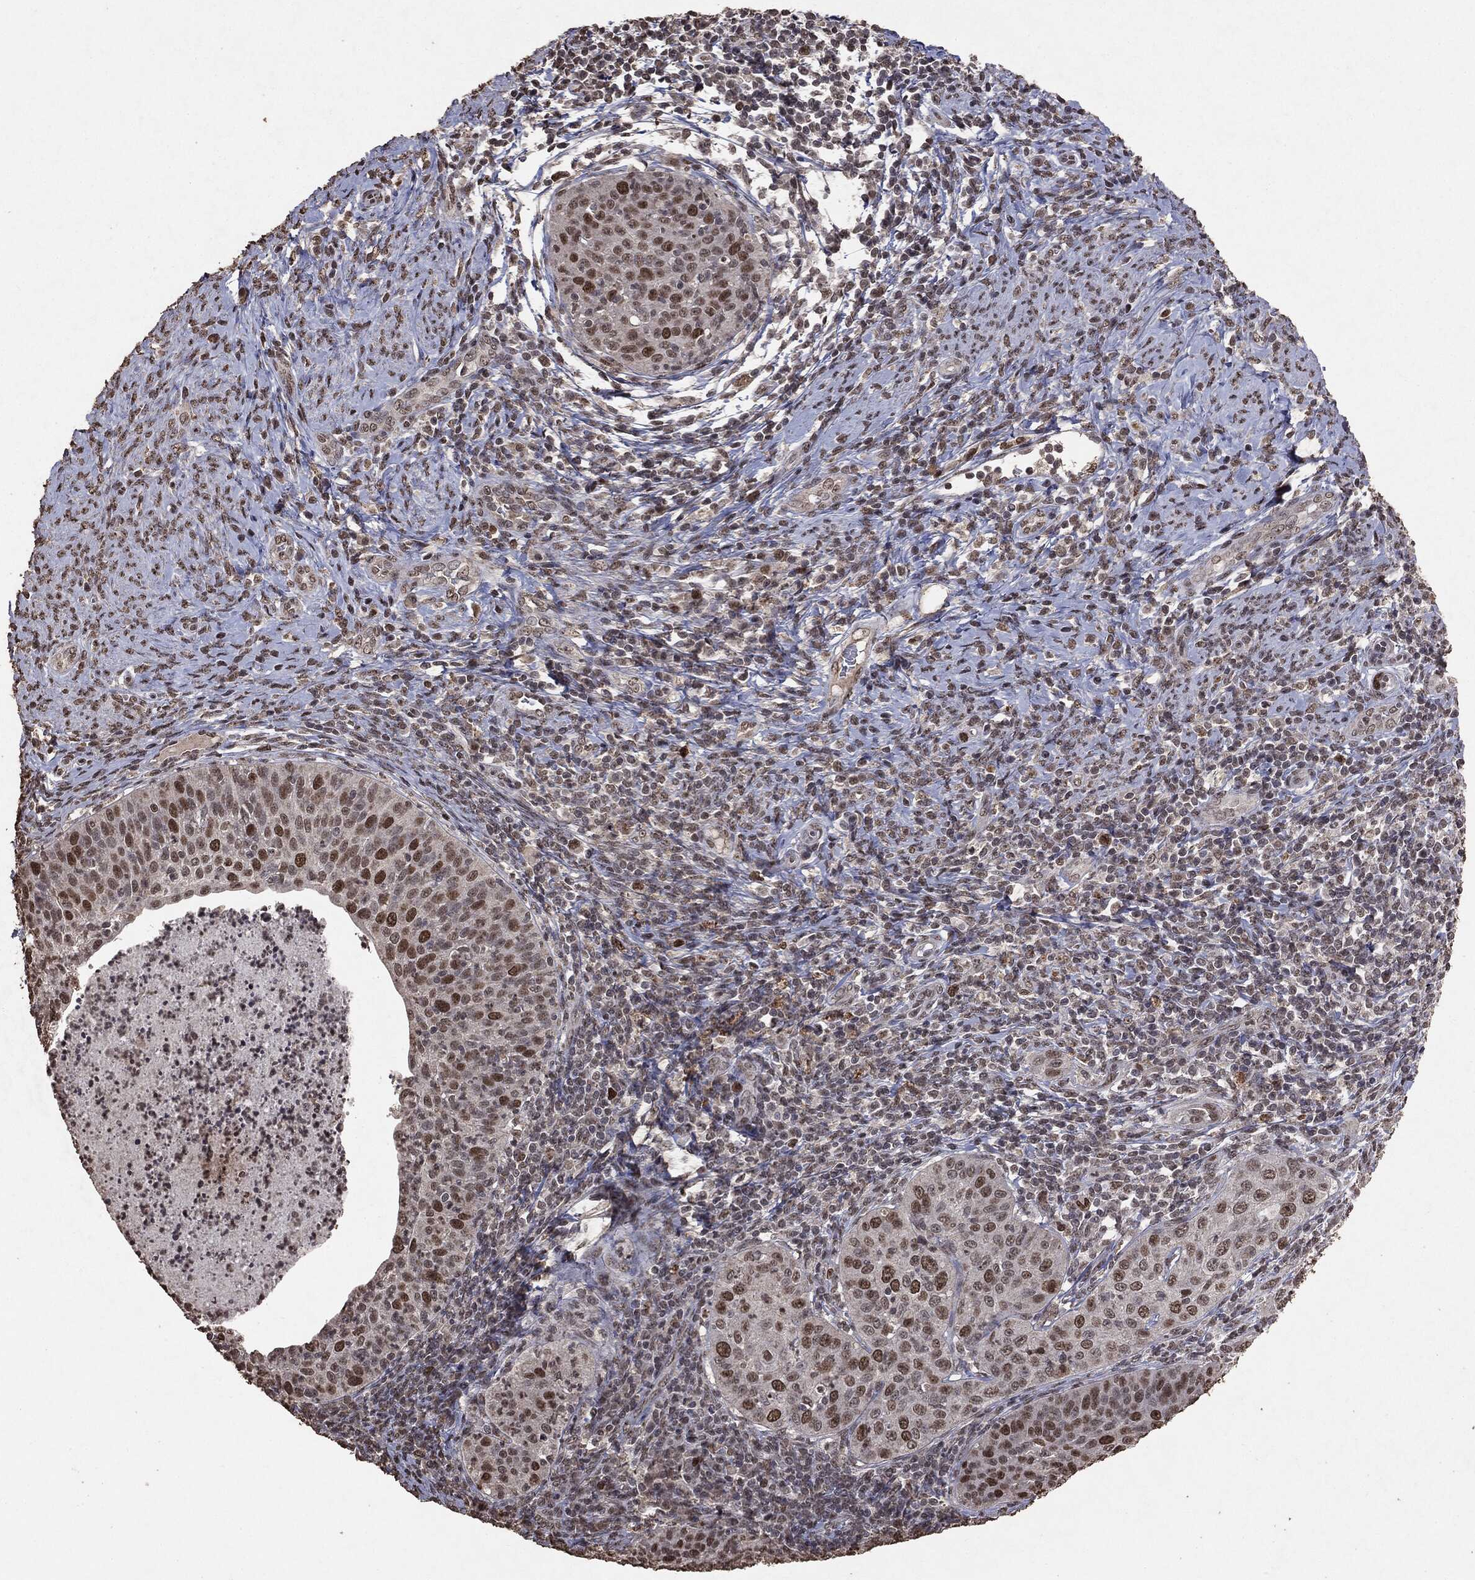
{"staining": {"intensity": "strong", "quantity": "25%-75%", "location": "nuclear"}, "tissue": "cervical cancer", "cell_type": "Tumor cells", "image_type": "cancer", "snomed": [{"axis": "morphology", "description": "Squamous cell carcinoma, NOS"}, {"axis": "topography", "description": "Cervix"}], "caption": "Immunohistochemistry (IHC) photomicrograph of human cervical cancer stained for a protein (brown), which demonstrates high levels of strong nuclear staining in approximately 25%-75% of tumor cells.", "gene": "RAD18", "patient": {"sex": "female", "age": 30}}